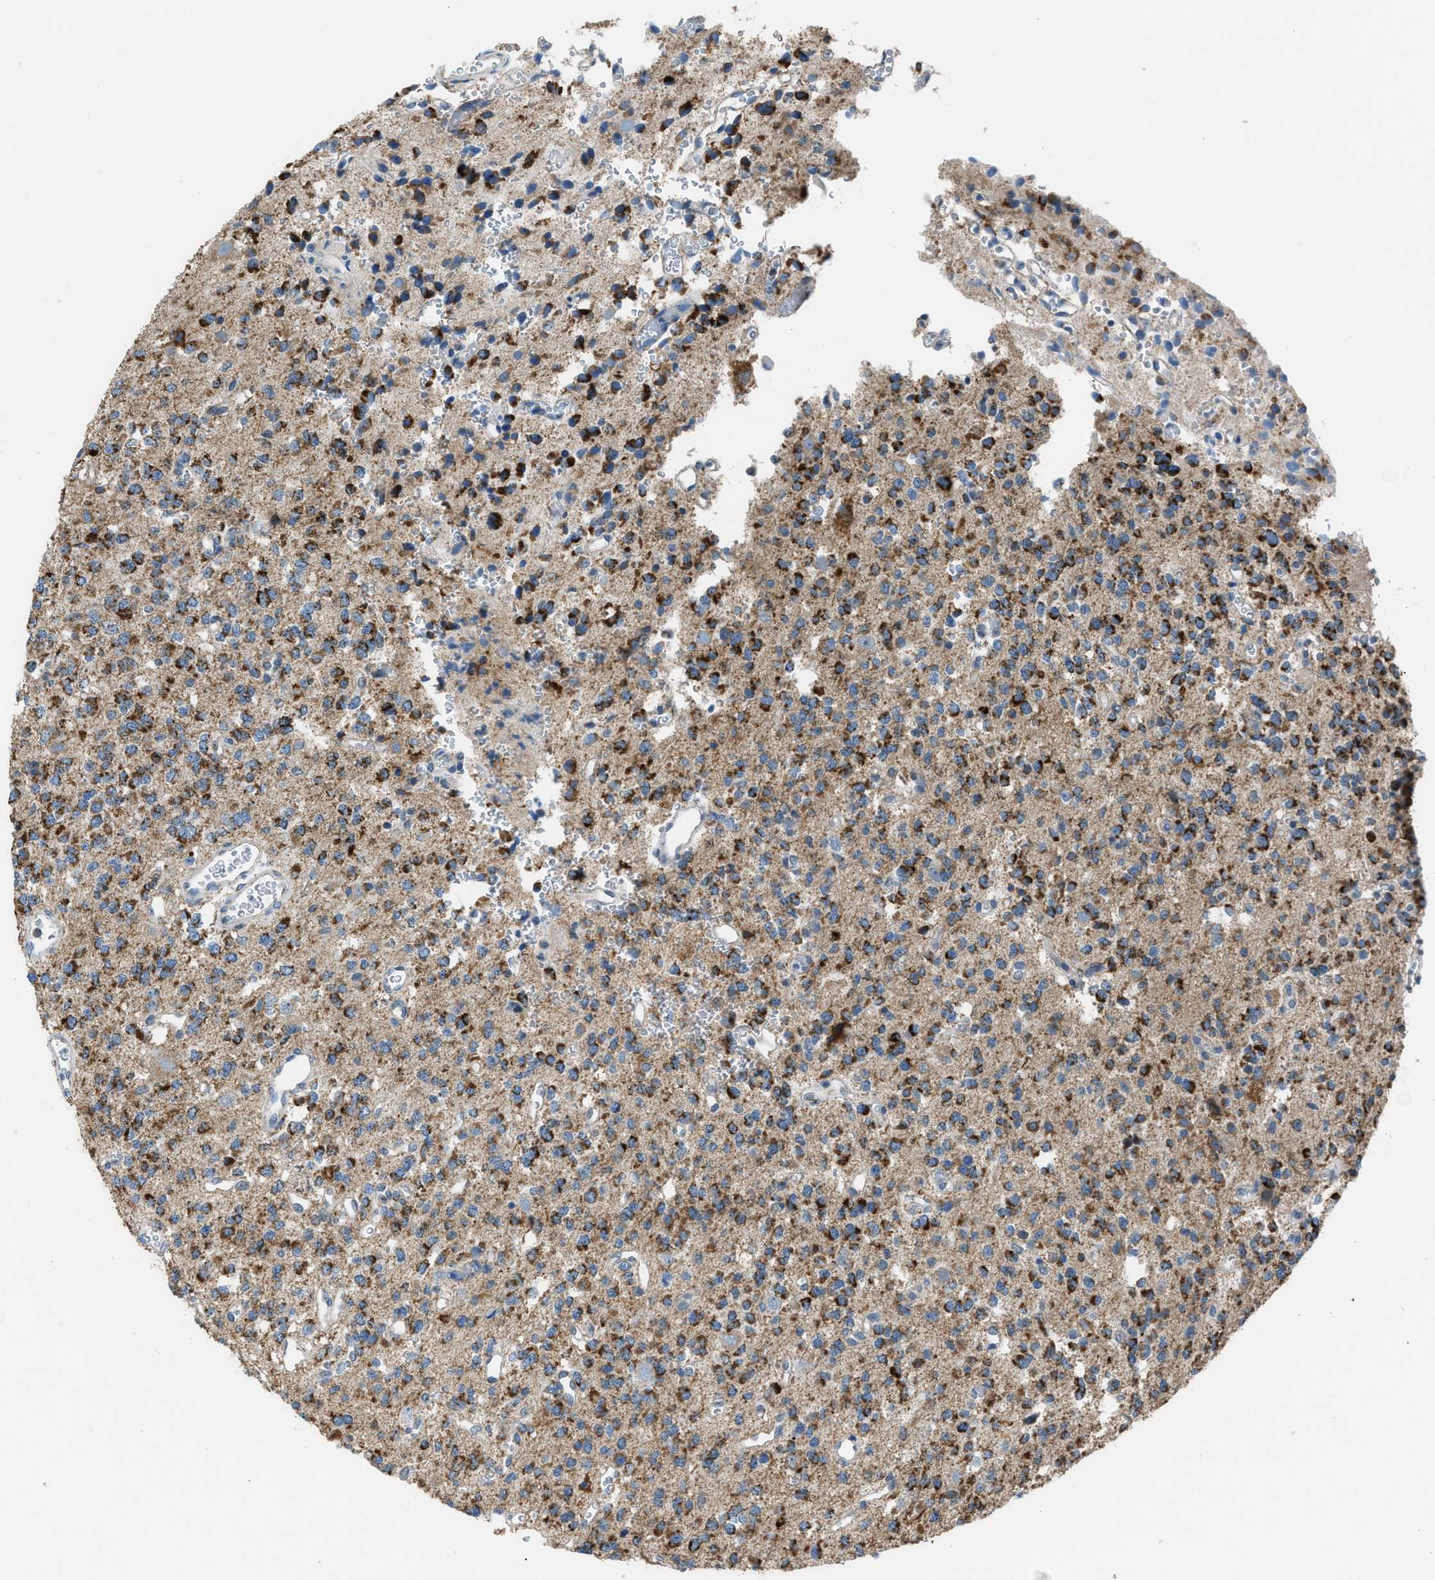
{"staining": {"intensity": "strong", "quantity": ">75%", "location": "cytoplasmic/membranous"}, "tissue": "glioma", "cell_type": "Tumor cells", "image_type": "cancer", "snomed": [{"axis": "morphology", "description": "Glioma, malignant, Low grade"}, {"axis": "topography", "description": "Brain"}], "caption": "Protein analysis of glioma tissue exhibits strong cytoplasmic/membranous expression in approximately >75% of tumor cells. The staining is performed using DAB (3,3'-diaminobenzidine) brown chromogen to label protein expression. The nuclei are counter-stained blue using hematoxylin.", "gene": "SMIM20", "patient": {"sex": "male", "age": 38}}